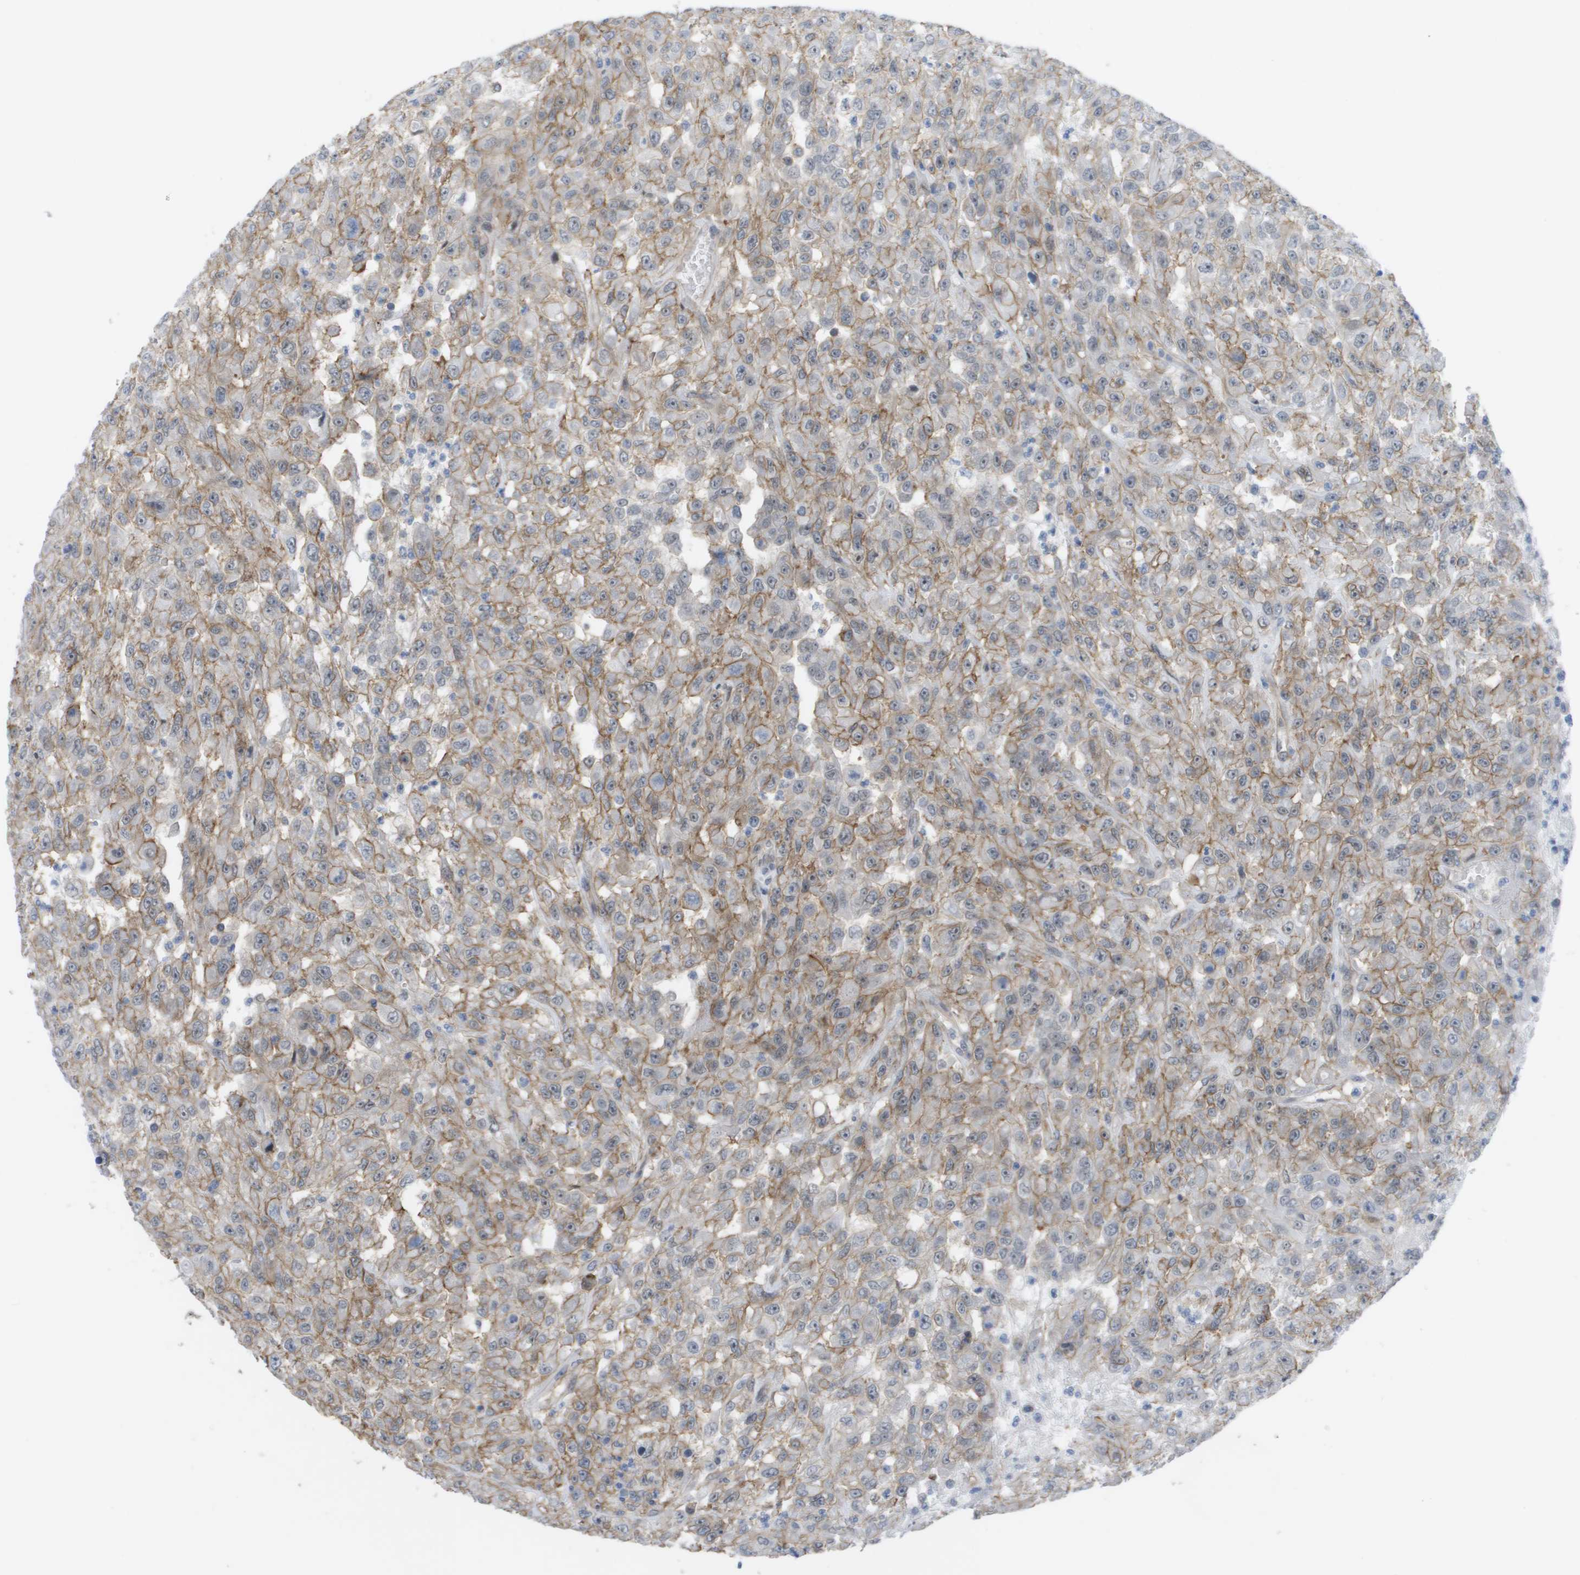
{"staining": {"intensity": "moderate", "quantity": ">75%", "location": "cytoplasmic/membranous"}, "tissue": "urothelial cancer", "cell_type": "Tumor cells", "image_type": "cancer", "snomed": [{"axis": "morphology", "description": "Urothelial carcinoma, High grade"}, {"axis": "topography", "description": "Urinary bladder"}], "caption": "Protein expression analysis of human urothelial cancer reveals moderate cytoplasmic/membranous expression in about >75% of tumor cells.", "gene": "MTARC2", "patient": {"sex": "male", "age": 46}}